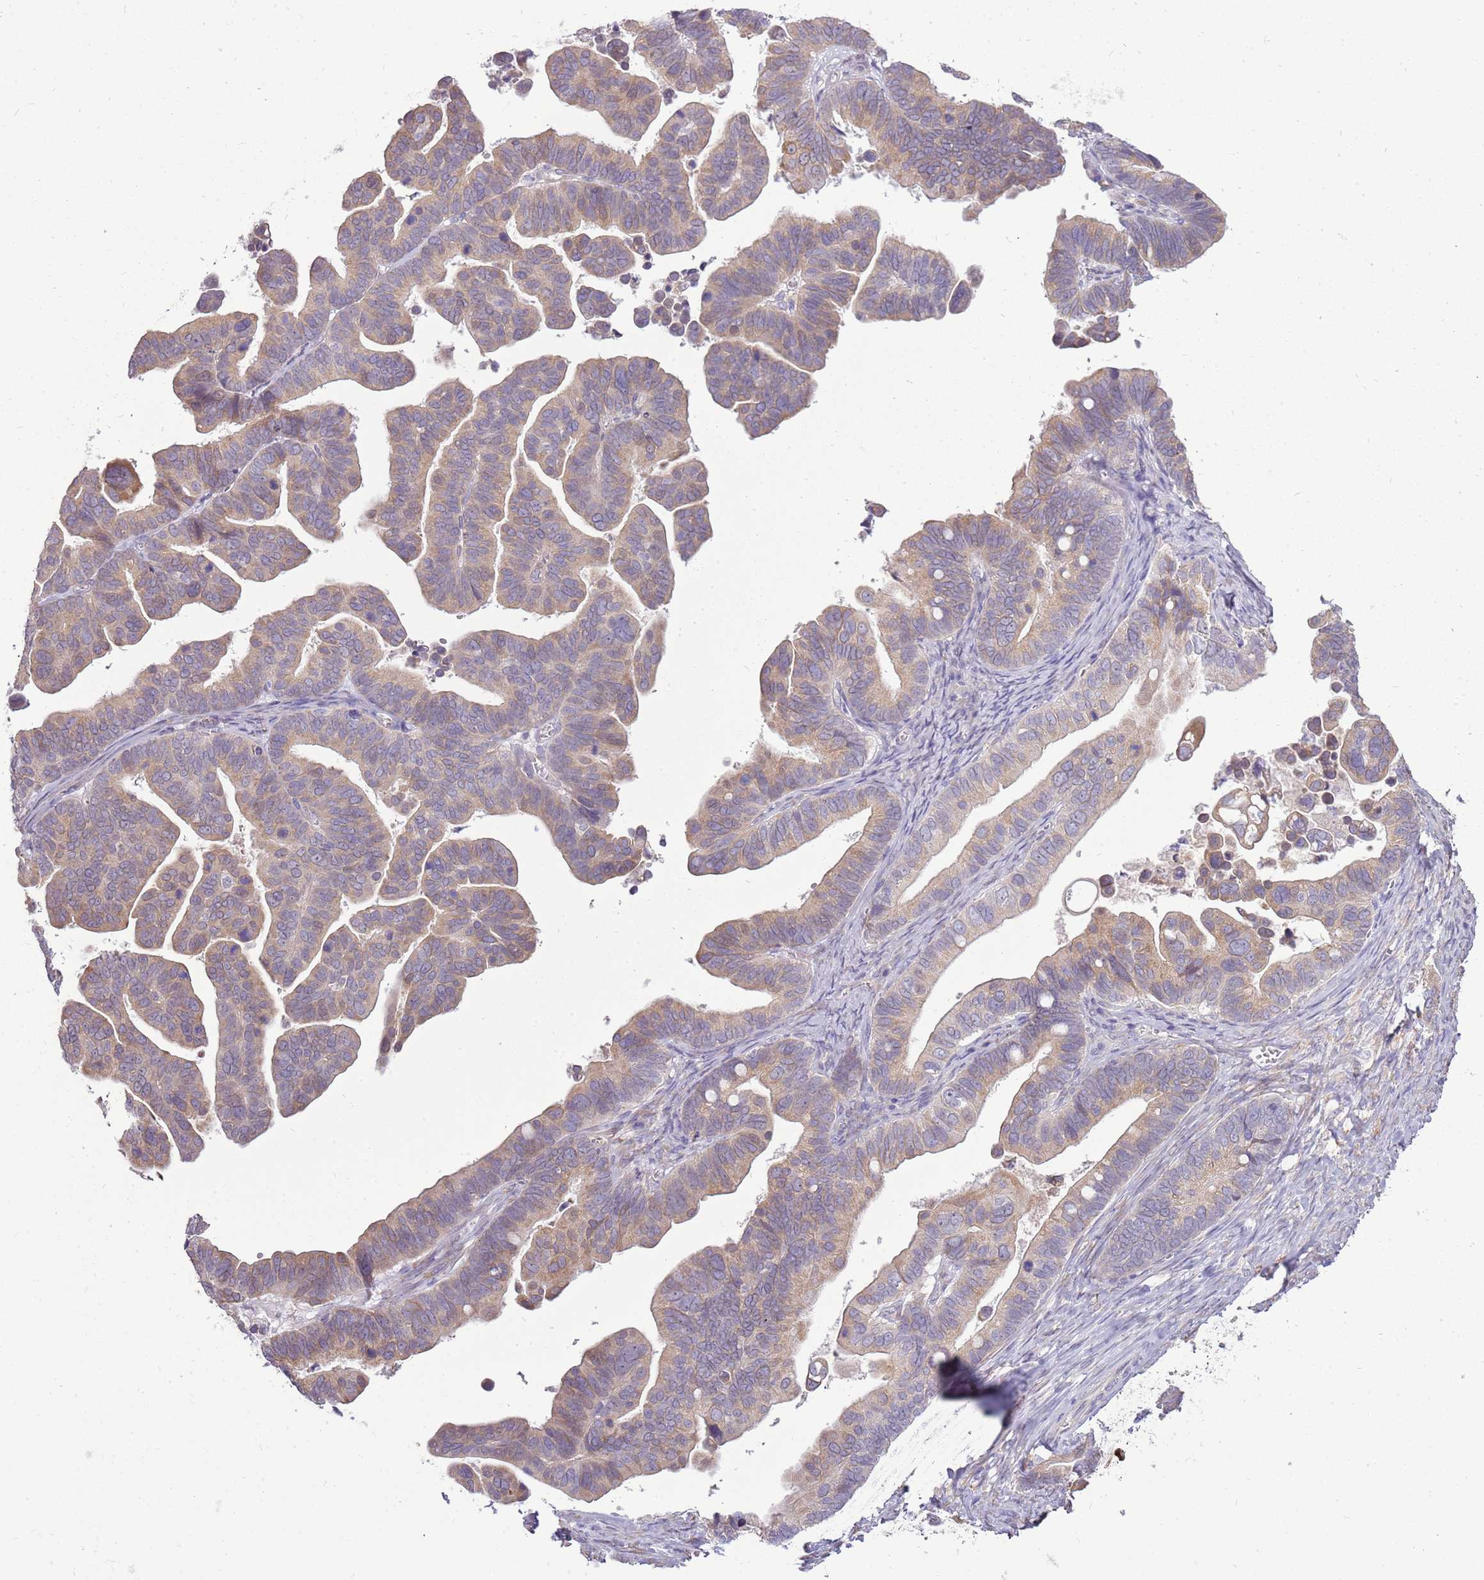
{"staining": {"intensity": "moderate", "quantity": ">75%", "location": "cytoplasmic/membranous"}, "tissue": "ovarian cancer", "cell_type": "Tumor cells", "image_type": "cancer", "snomed": [{"axis": "morphology", "description": "Cystadenocarcinoma, serous, NOS"}, {"axis": "topography", "description": "Ovary"}], "caption": "Immunohistochemistry (IHC) staining of serous cystadenocarcinoma (ovarian), which shows medium levels of moderate cytoplasmic/membranous staining in approximately >75% of tumor cells indicating moderate cytoplasmic/membranous protein positivity. The staining was performed using DAB (brown) for protein detection and nuclei were counterstained in hematoxylin (blue).", "gene": "UGGT2", "patient": {"sex": "female", "age": 56}}